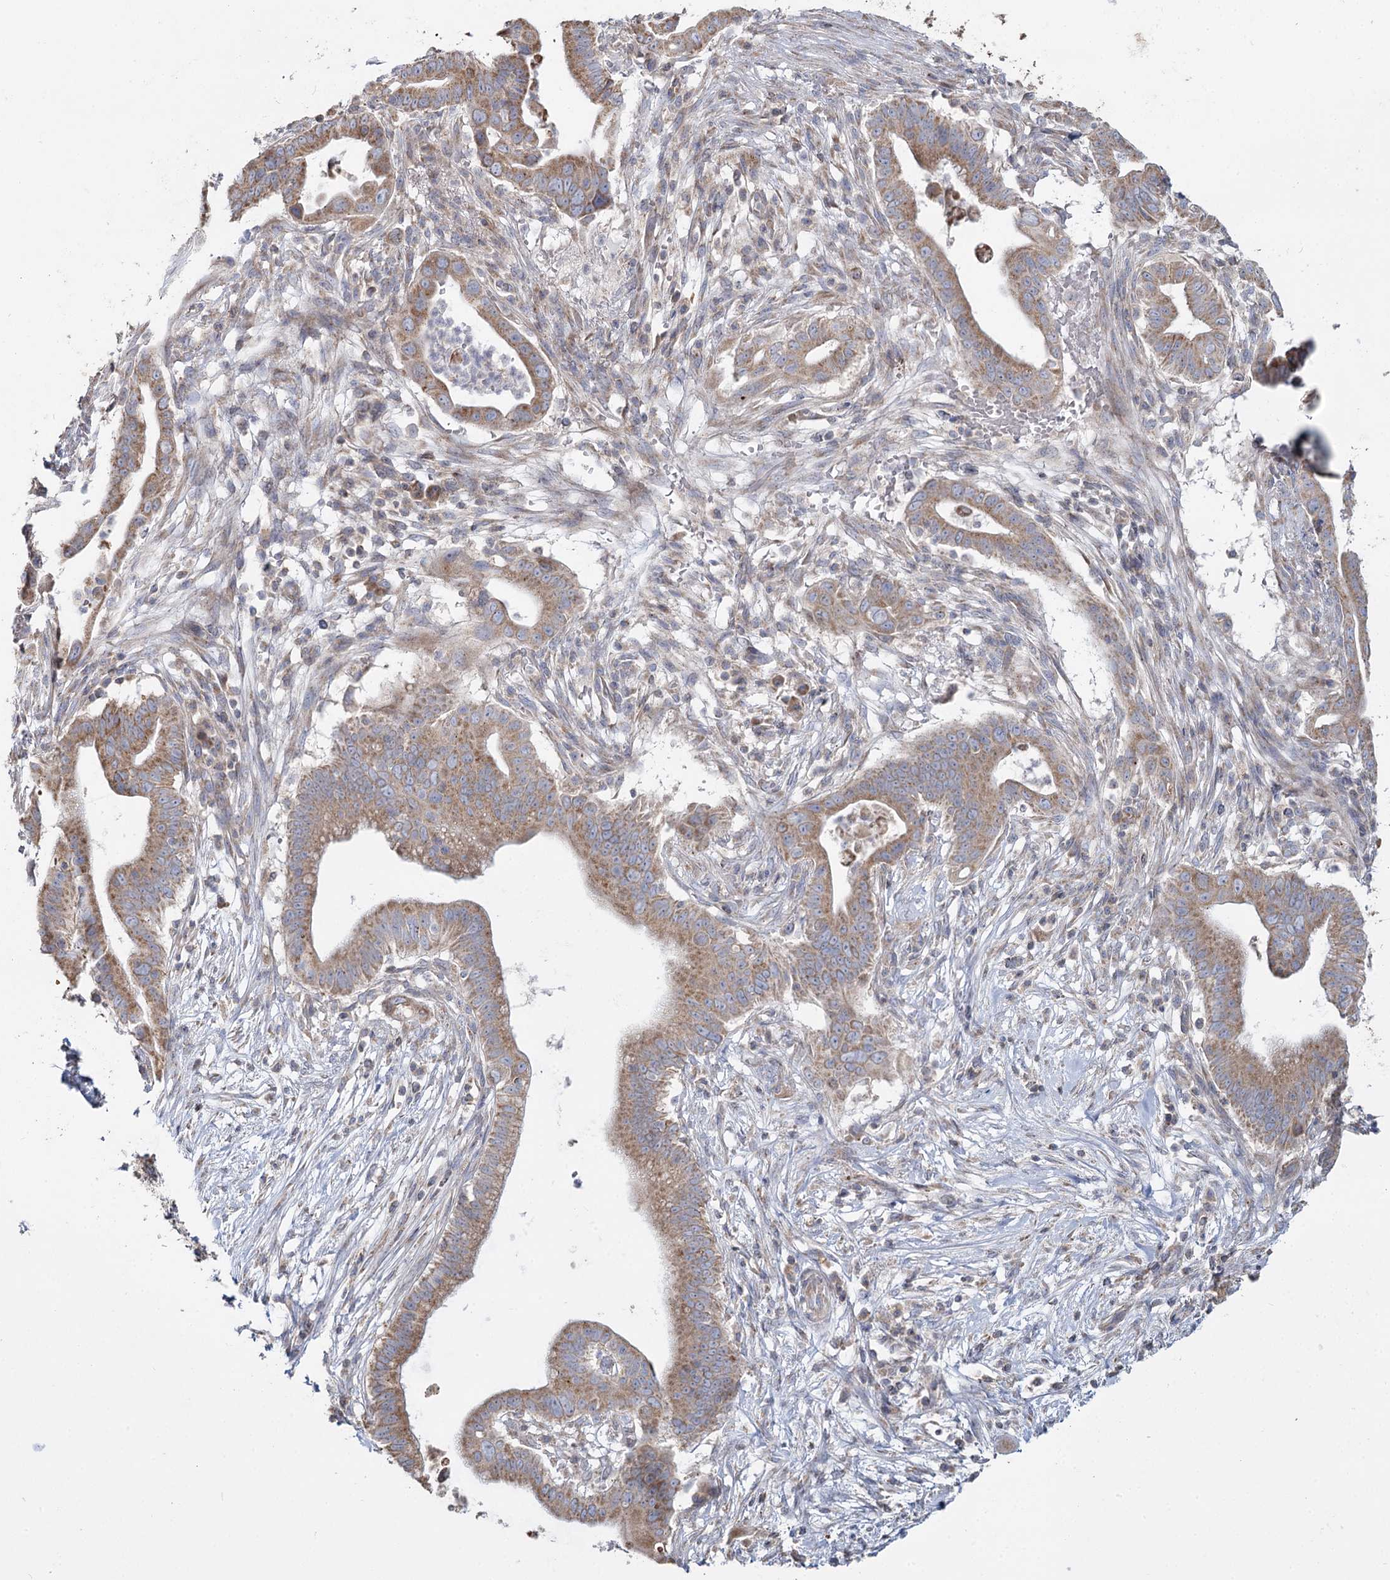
{"staining": {"intensity": "moderate", "quantity": ">75%", "location": "cytoplasmic/membranous"}, "tissue": "pancreatic cancer", "cell_type": "Tumor cells", "image_type": "cancer", "snomed": [{"axis": "morphology", "description": "Adenocarcinoma, NOS"}, {"axis": "topography", "description": "Pancreas"}], "caption": "Immunohistochemistry (IHC) histopathology image of pancreatic adenocarcinoma stained for a protein (brown), which exhibits medium levels of moderate cytoplasmic/membranous staining in approximately >75% of tumor cells.", "gene": "ACOX2", "patient": {"sex": "male", "age": 68}}